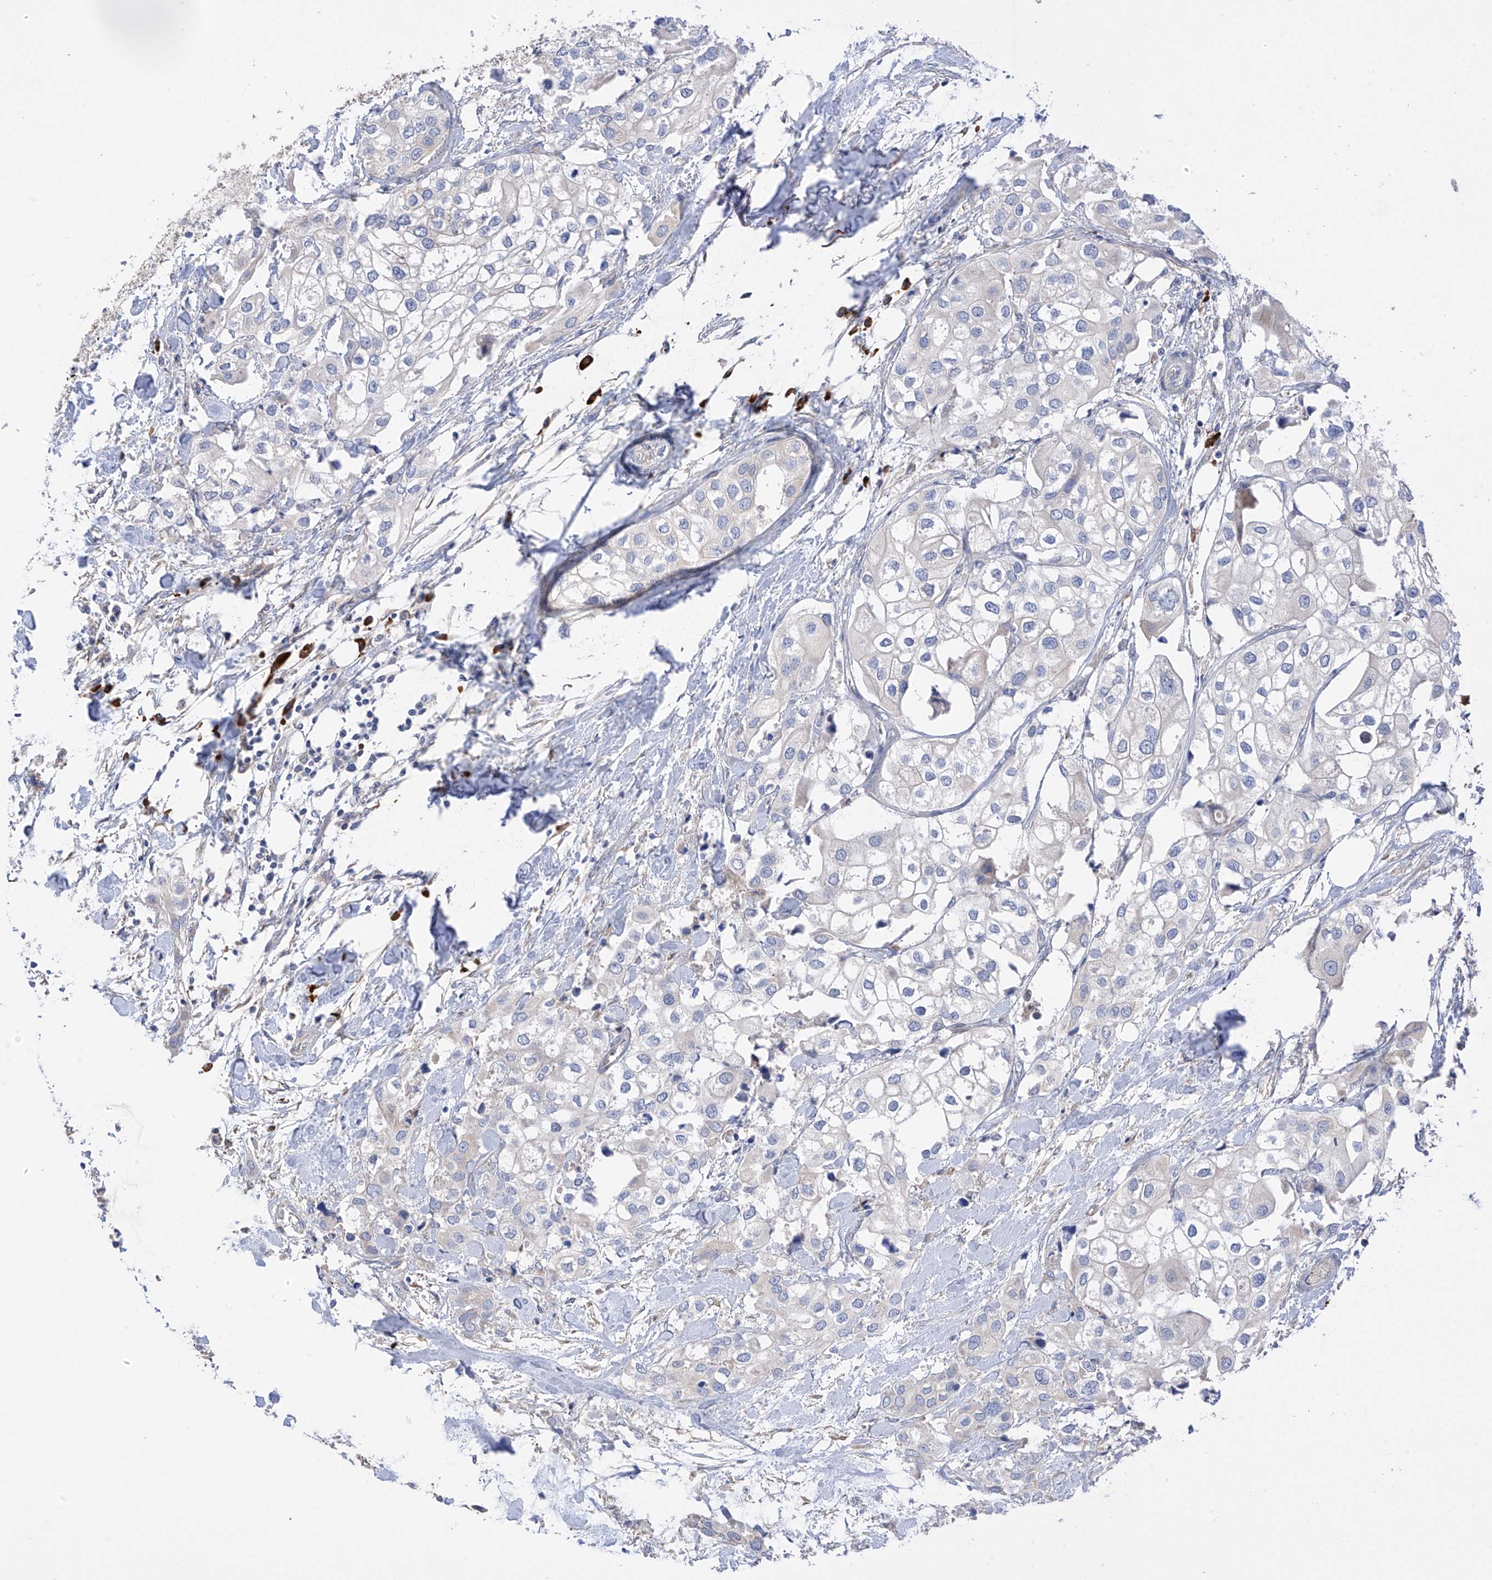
{"staining": {"intensity": "negative", "quantity": "none", "location": "none"}, "tissue": "urothelial cancer", "cell_type": "Tumor cells", "image_type": "cancer", "snomed": [{"axis": "morphology", "description": "Urothelial carcinoma, High grade"}, {"axis": "topography", "description": "Urinary bladder"}], "caption": "DAB immunohistochemical staining of human urothelial carcinoma (high-grade) demonstrates no significant expression in tumor cells.", "gene": "REC8", "patient": {"sex": "male", "age": 64}}